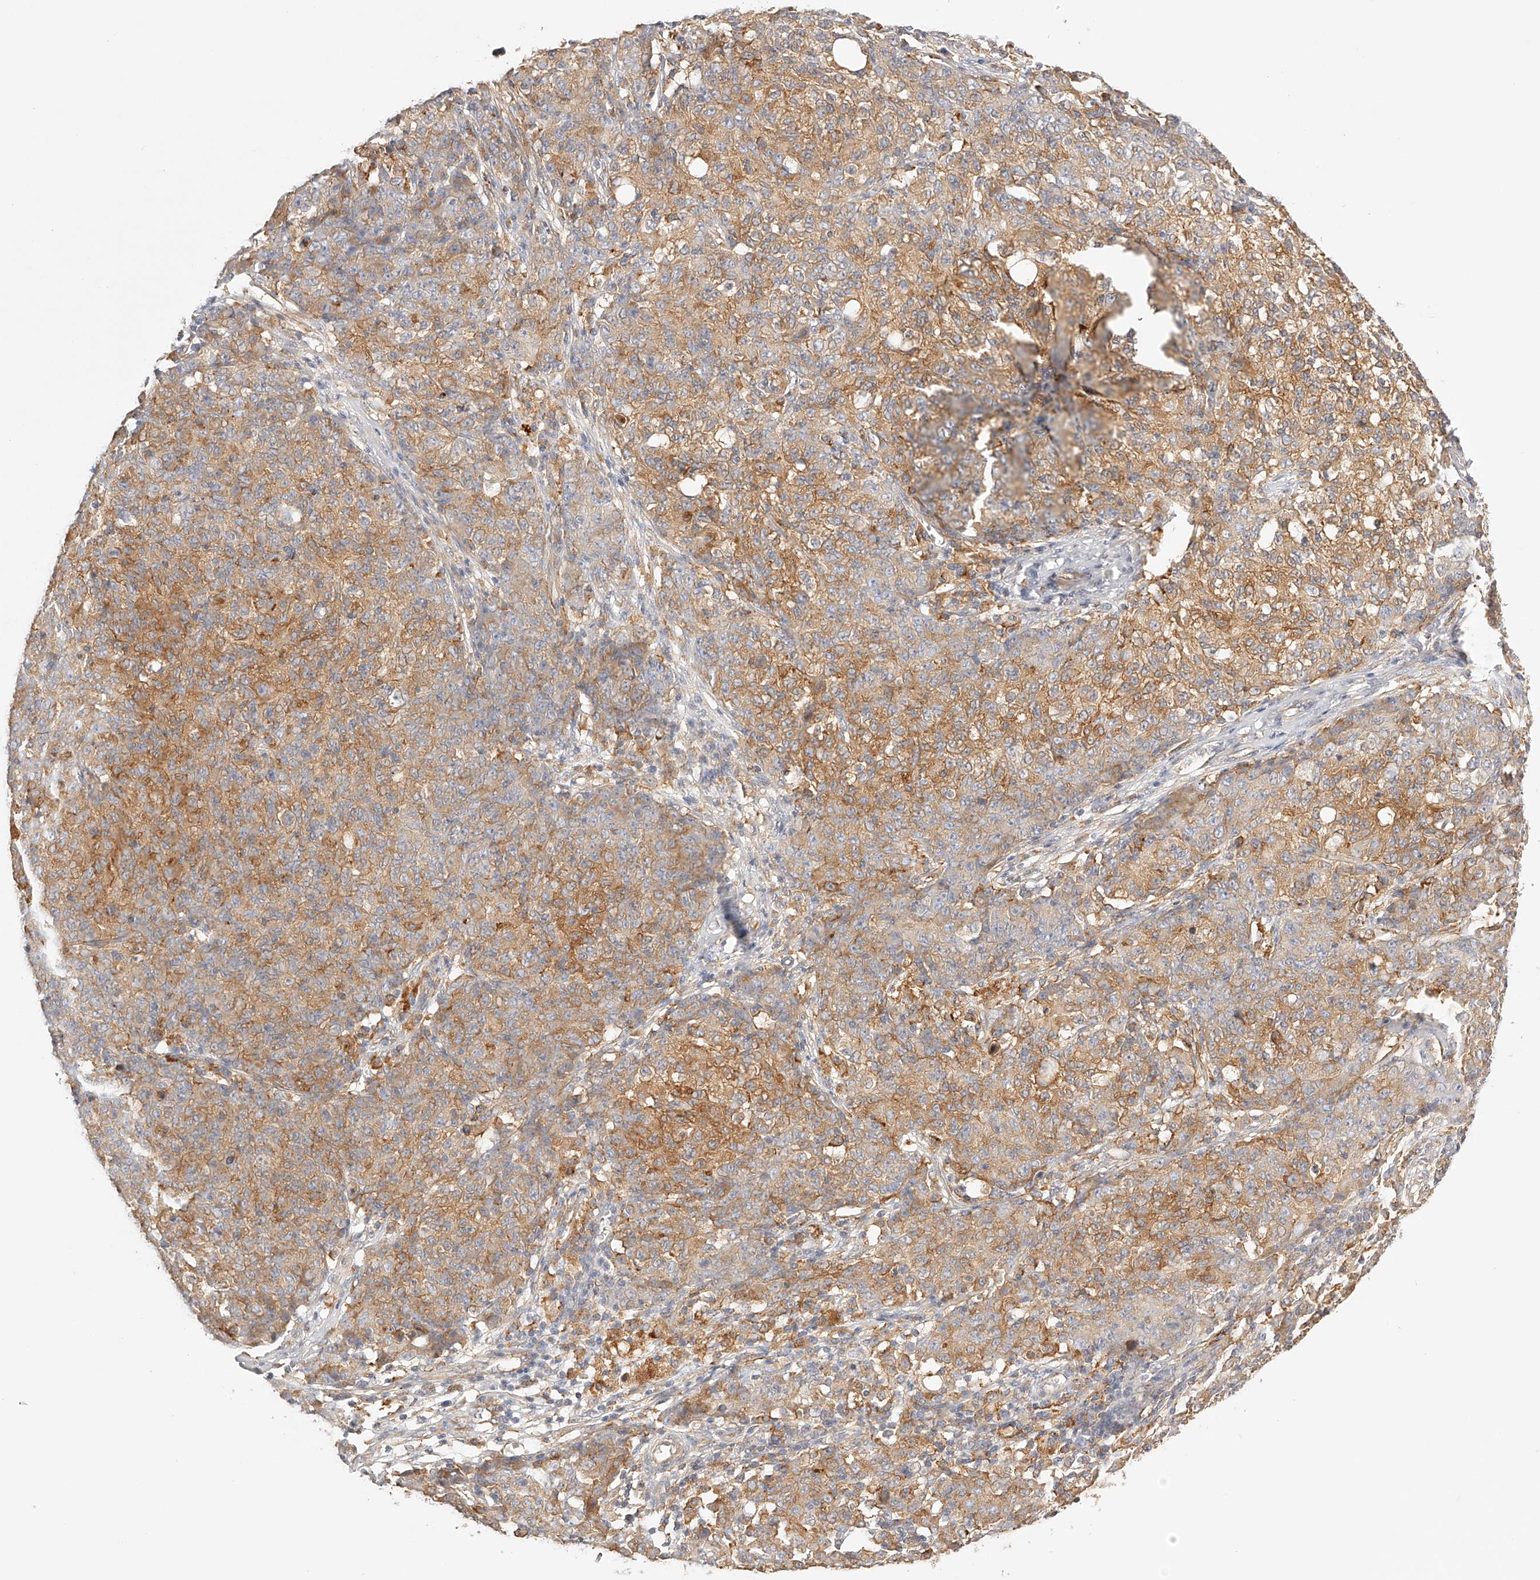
{"staining": {"intensity": "moderate", "quantity": ">75%", "location": "cytoplasmic/membranous"}, "tissue": "ovarian cancer", "cell_type": "Tumor cells", "image_type": "cancer", "snomed": [{"axis": "morphology", "description": "Carcinoma, endometroid"}, {"axis": "topography", "description": "Ovary"}], "caption": "Immunohistochemical staining of ovarian endometroid carcinoma shows moderate cytoplasmic/membranous protein expression in approximately >75% of tumor cells.", "gene": "SYNC", "patient": {"sex": "female", "age": 42}}